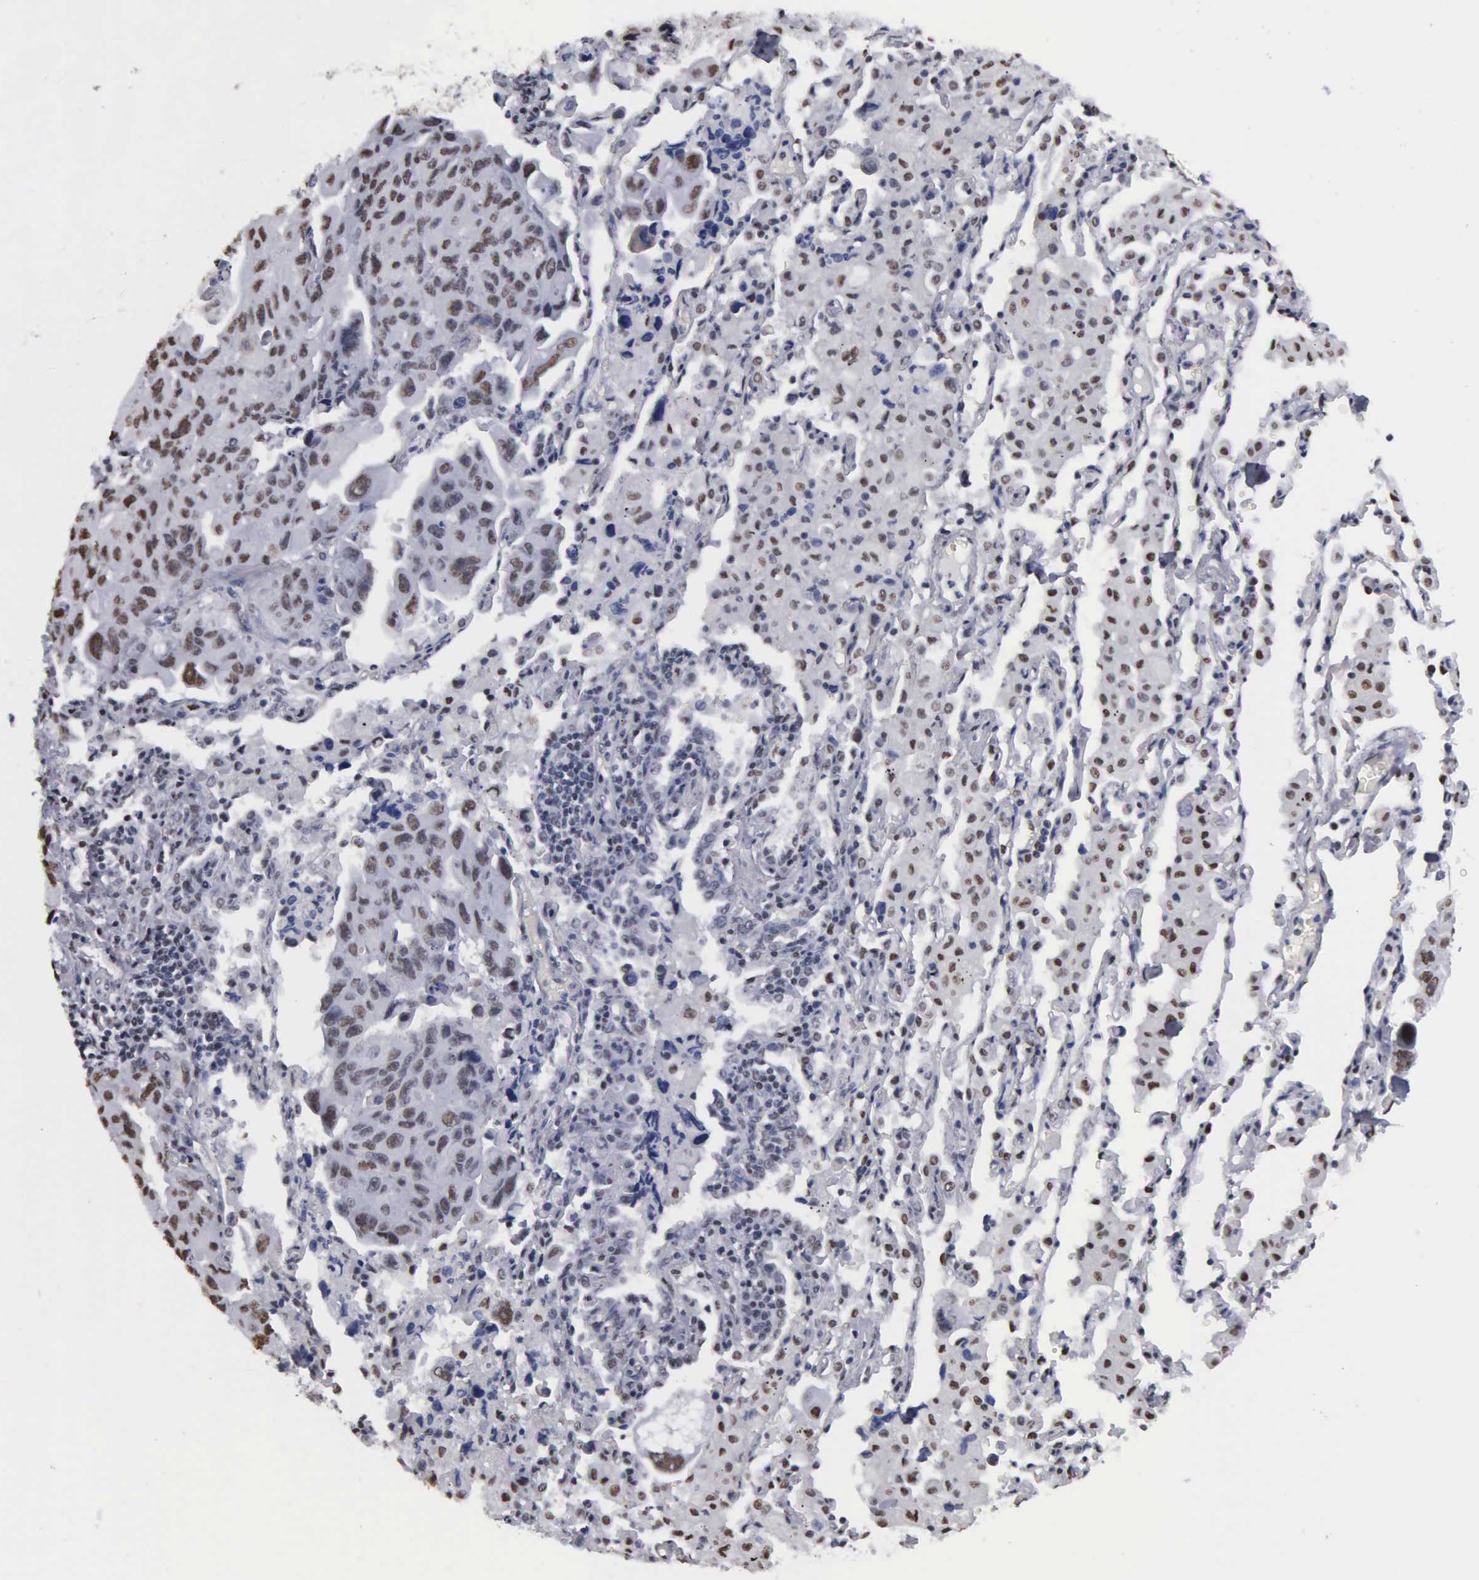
{"staining": {"intensity": "moderate", "quantity": "25%-75%", "location": "nuclear"}, "tissue": "lung cancer", "cell_type": "Tumor cells", "image_type": "cancer", "snomed": [{"axis": "morphology", "description": "Adenocarcinoma, NOS"}, {"axis": "topography", "description": "Lung"}], "caption": "DAB (3,3'-diaminobenzidine) immunohistochemical staining of human adenocarcinoma (lung) shows moderate nuclear protein staining in approximately 25%-75% of tumor cells.", "gene": "CCNG1", "patient": {"sex": "male", "age": 64}}